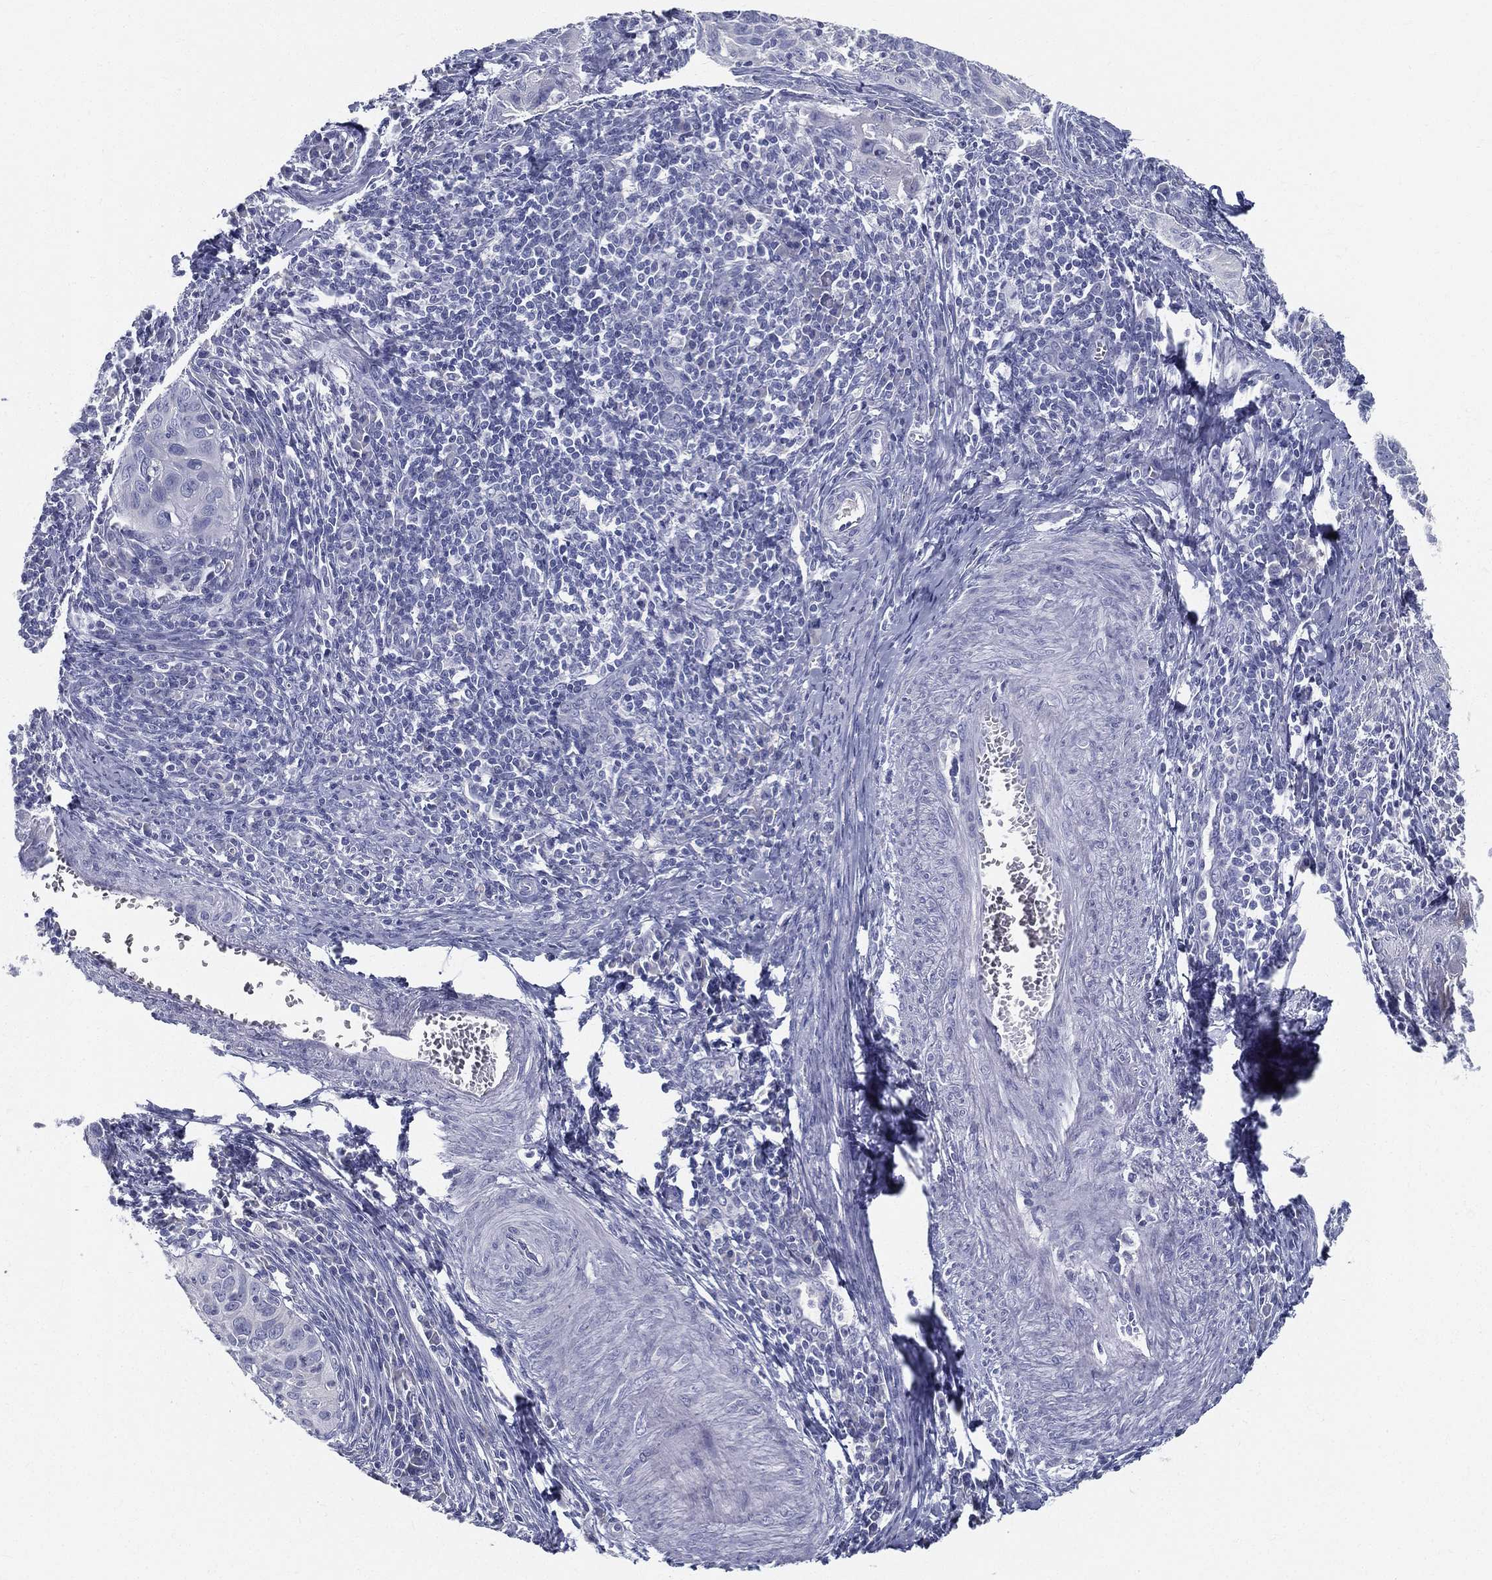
{"staining": {"intensity": "negative", "quantity": "none", "location": "none"}, "tissue": "cervical cancer", "cell_type": "Tumor cells", "image_type": "cancer", "snomed": [{"axis": "morphology", "description": "Squamous cell carcinoma, NOS"}, {"axis": "topography", "description": "Cervix"}], "caption": "Tumor cells show no significant protein positivity in cervical squamous cell carcinoma.", "gene": "STS", "patient": {"sex": "female", "age": 26}}